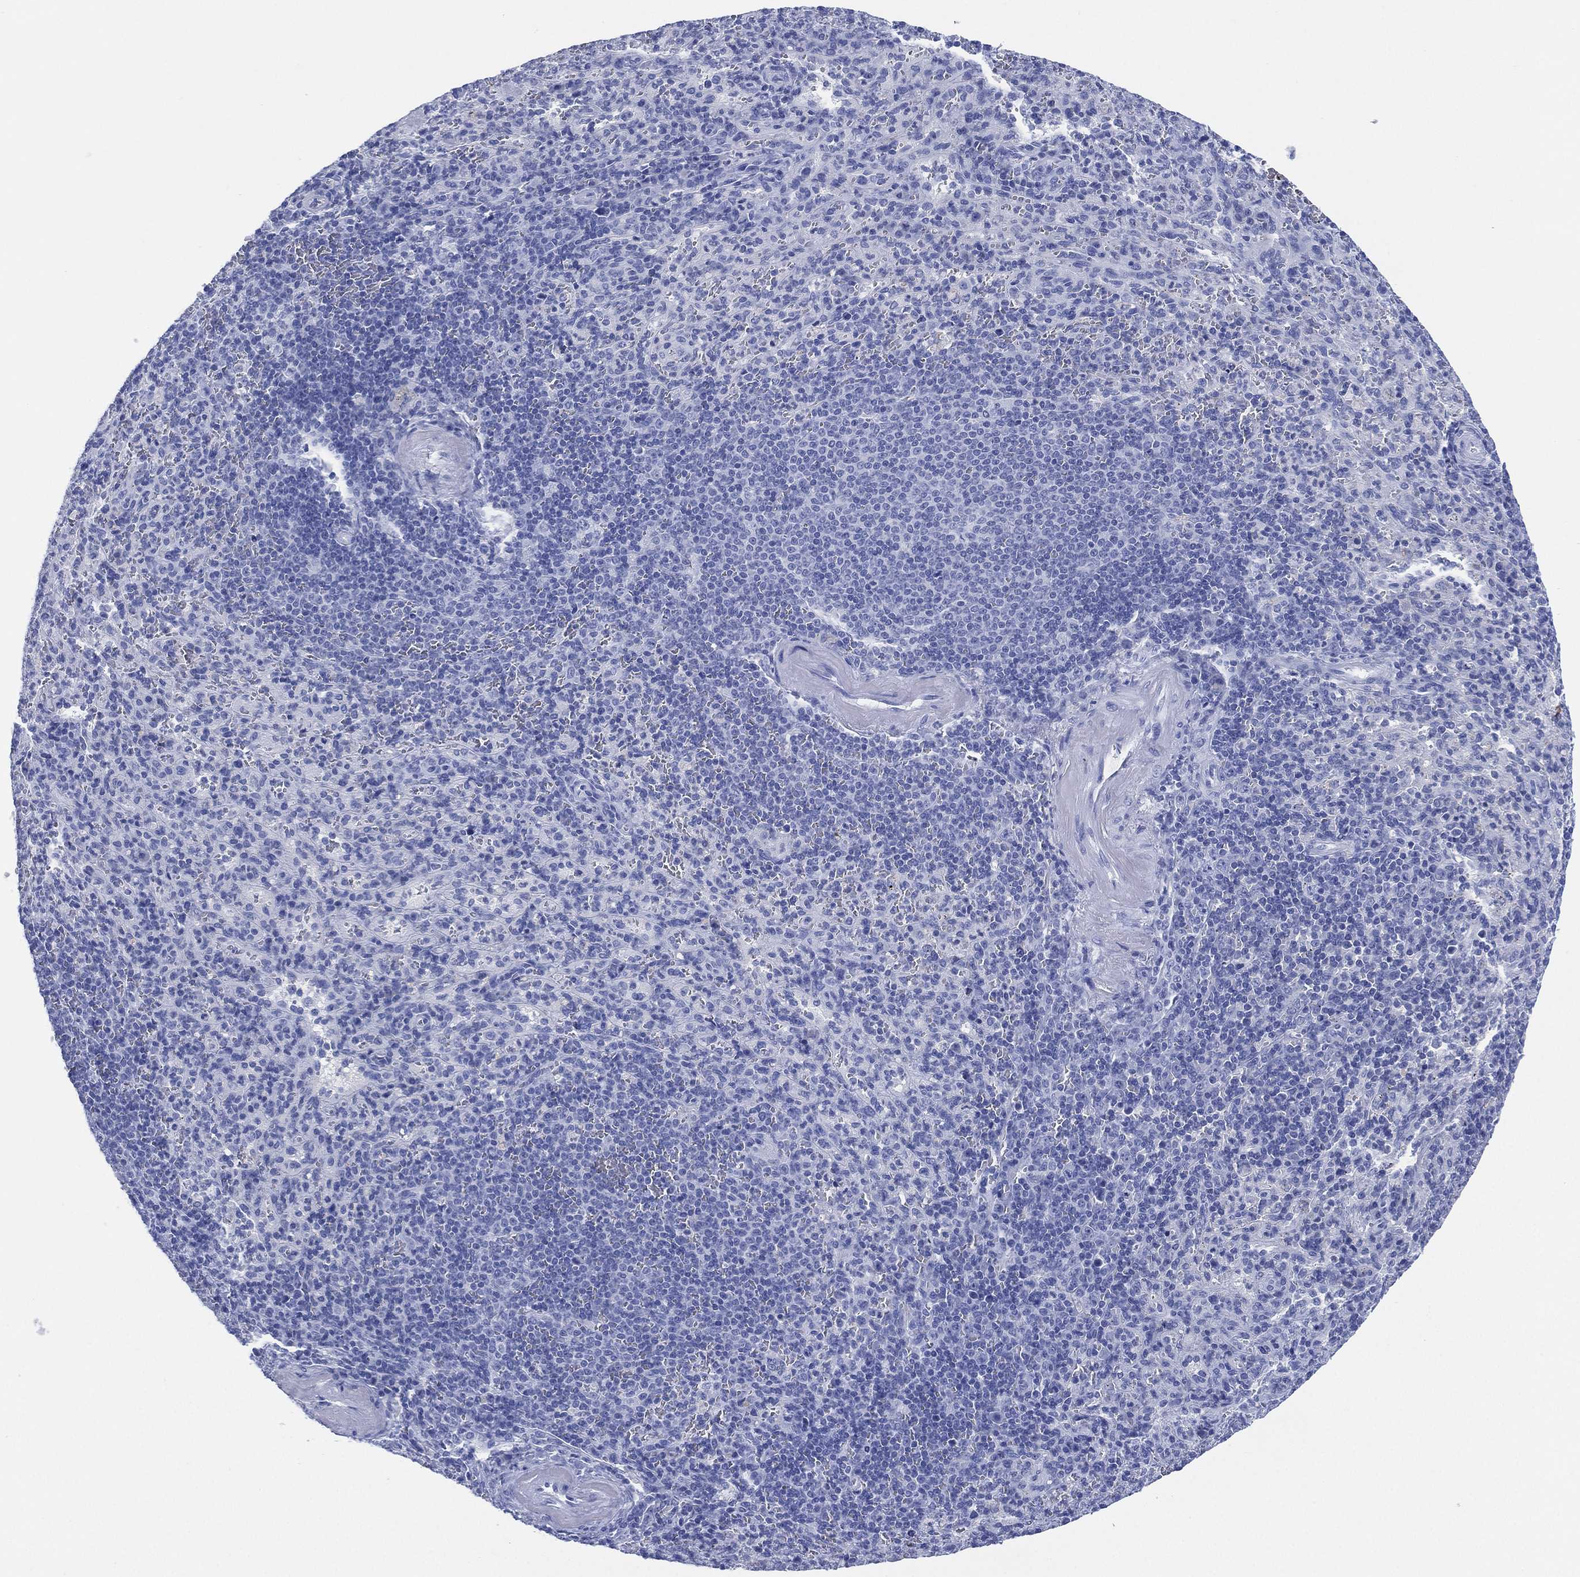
{"staining": {"intensity": "negative", "quantity": "none", "location": "none"}, "tissue": "spleen", "cell_type": "Cells in red pulp", "image_type": "normal", "snomed": [{"axis": "morphology", "description": "Normal tissue, NOS"}, {"axis": "topography", "description": "Spleen"}], "caption": "IHC photomicrograph of unremarkable spleen: spleen stained with DAB (3,3'-diaminobenzidine) displays no significant protein staining in cells in red pulp.", "gene": "SLC9C2", "patient": {"sex": "male", "age": 57}}